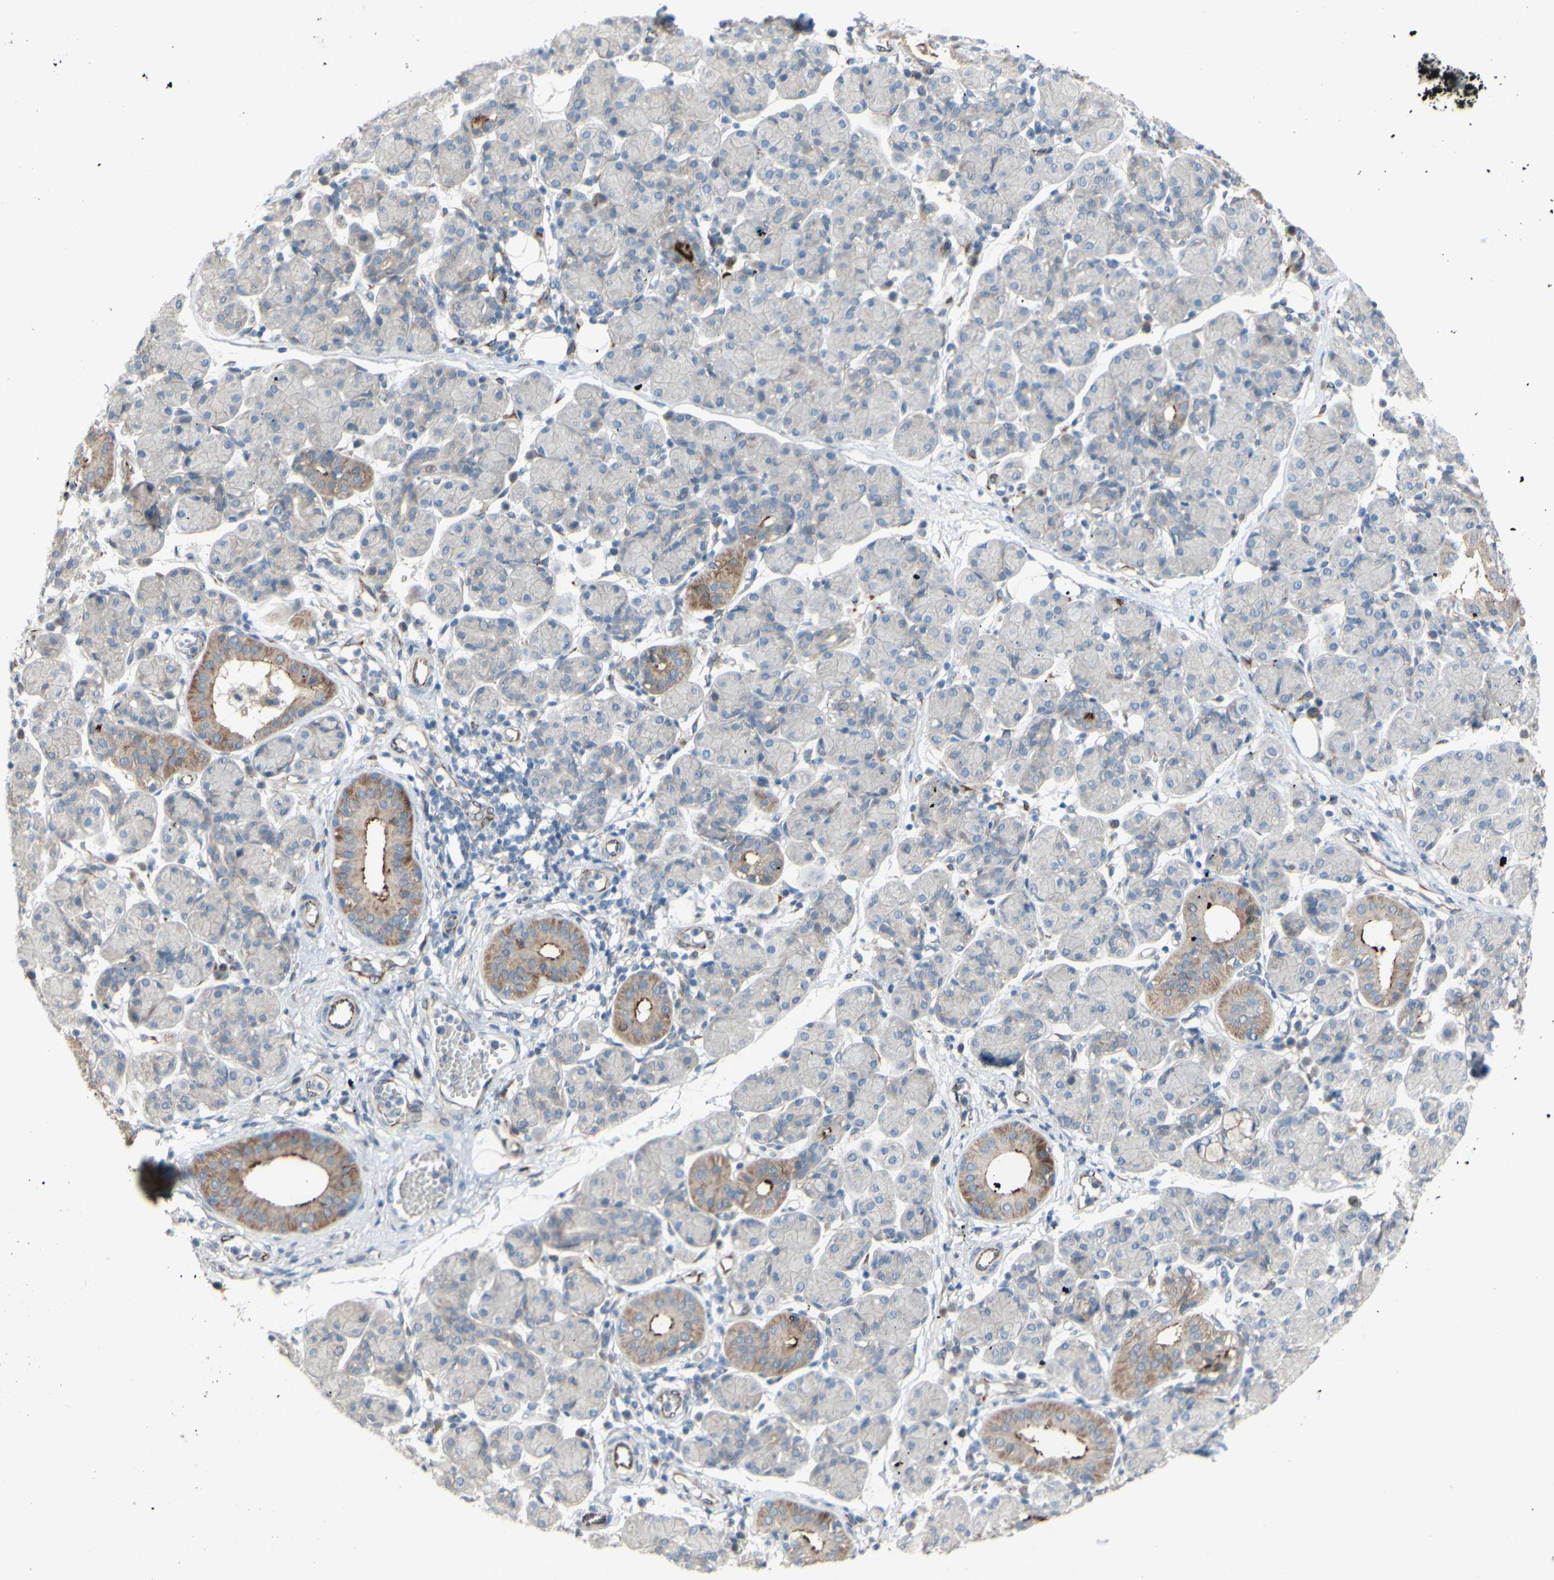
{"staining": {"intensity": "moderate", "quantity": "25%-75%", "location": "cytoplasmic/membranous"}, "tissue": "salivary gland", "cell_type": "Glandular cells", "image_type": "normal", "snomed": [{"axis": "morphology", "description": "Normal tissue, NOS"}, {"axis": "morphology", "description": "Inflammation, NOS"}, {"axis": "topography", "description": "Lymph node"}, {"axis": "topography", "description": "Salivary gland"}], "caption": "Protein positivity by IHC exhibits moderate cytoplasmic/membranous staining in about 25%-75% of glandular cells in normal salivary gland.", "gene": "CDCP1", "patient": {"sex": "male", "age": 3}}